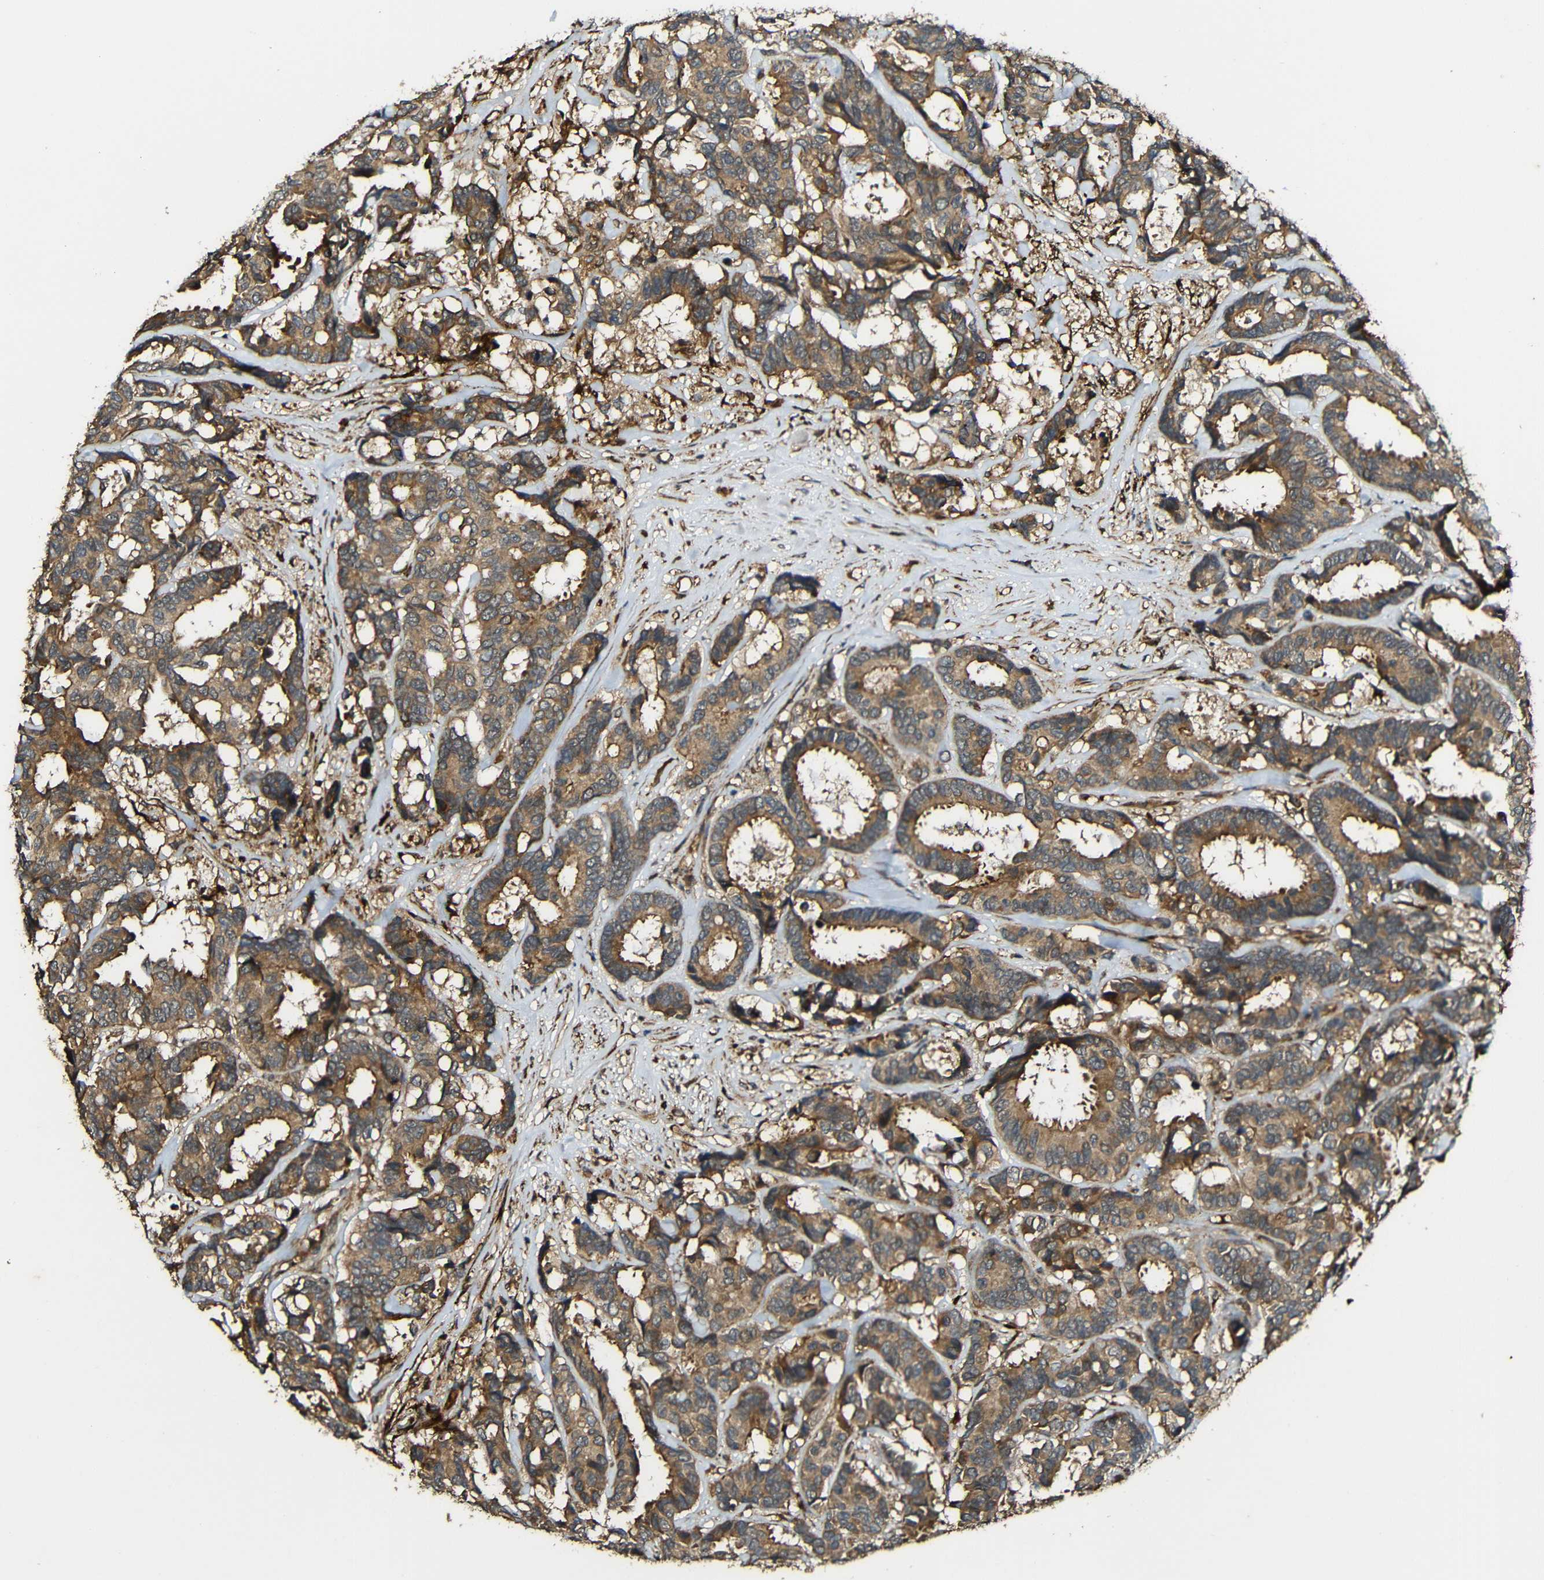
{"staining": {"intensity": "moderate", "quantity": ">75%", "location": "cytoplasmic/membranous"}, "tissue": "breast cancer", "cell_type": "Tumor cells", "image_type": "cancer", "snomed": [{"axis": "morphology", "description": "Duct carcinoma"}, {"axis": "topography", "description": "Breast"}], "caption": "Infiltrating ductal carcinoma (breast) tissue shows moderate cytoplasmic/membranous staining in about >75% of tumor cells, visualized by immunohistochemistry.", "gene": "CASP8", "patient": {"sex": "female", "age": 87}}